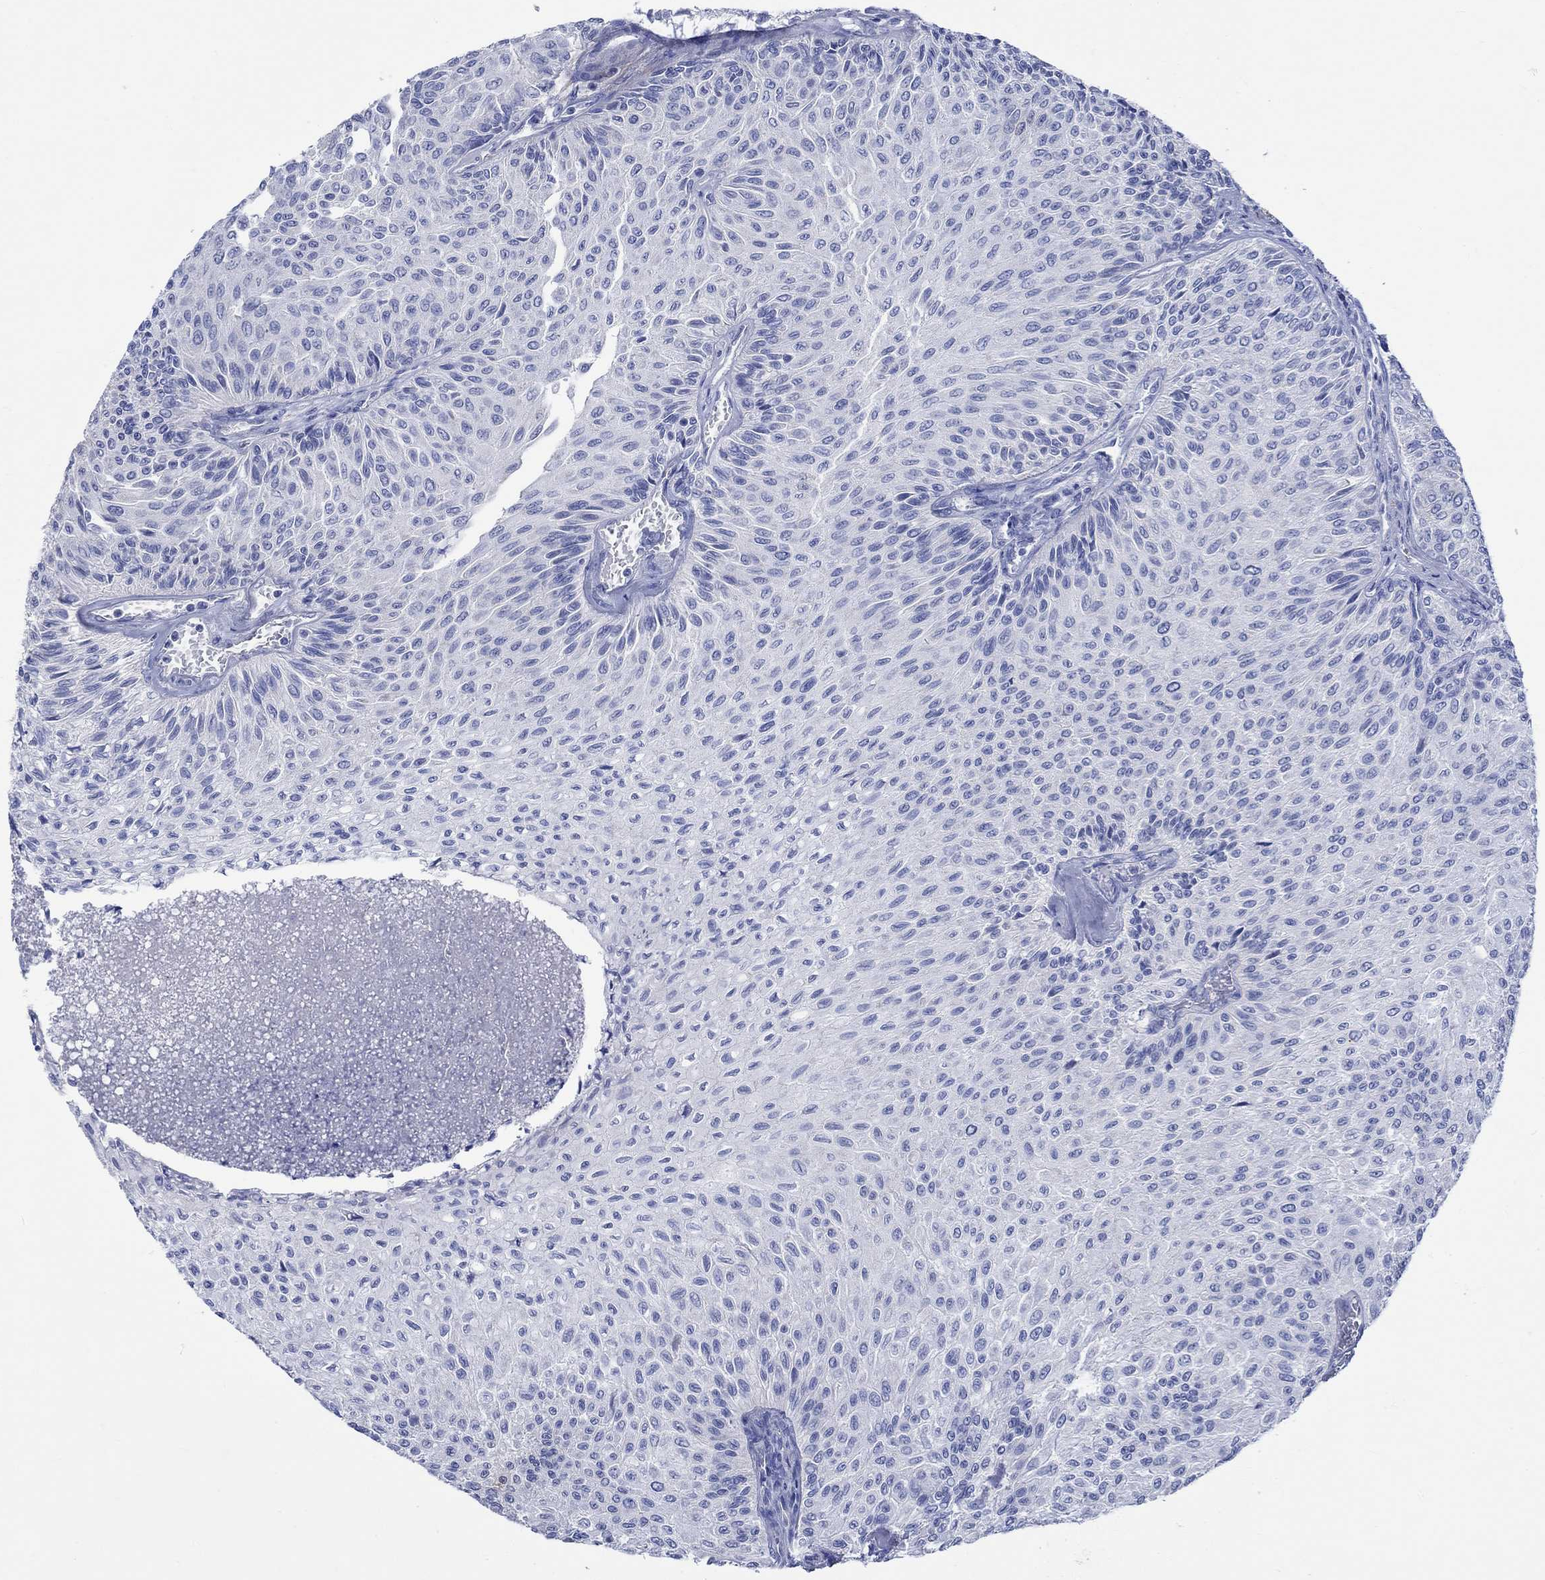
{"staining": {"intensity": "negative", "quantity": "none", "location": "none"}, "tissue": "urothelial cancer", "cell_type": "Tumor cells", "image_type": "cancer", "snomed": [{"axis": "morphology", "description": "Urothelial carcinoma, Low grade"}, {"axis": "topography", "description": "Urinary bladder"}], "caption": "The photomicrograph shows no significant expression in tumor cells of urothelial cancer. Brightfield microscopy of IHC stained with DAB (brown) and hematoxylin (blue), captured at high magnification.", "gene": "CPLX2", "patient": {"sex": "male", "age": 78}}